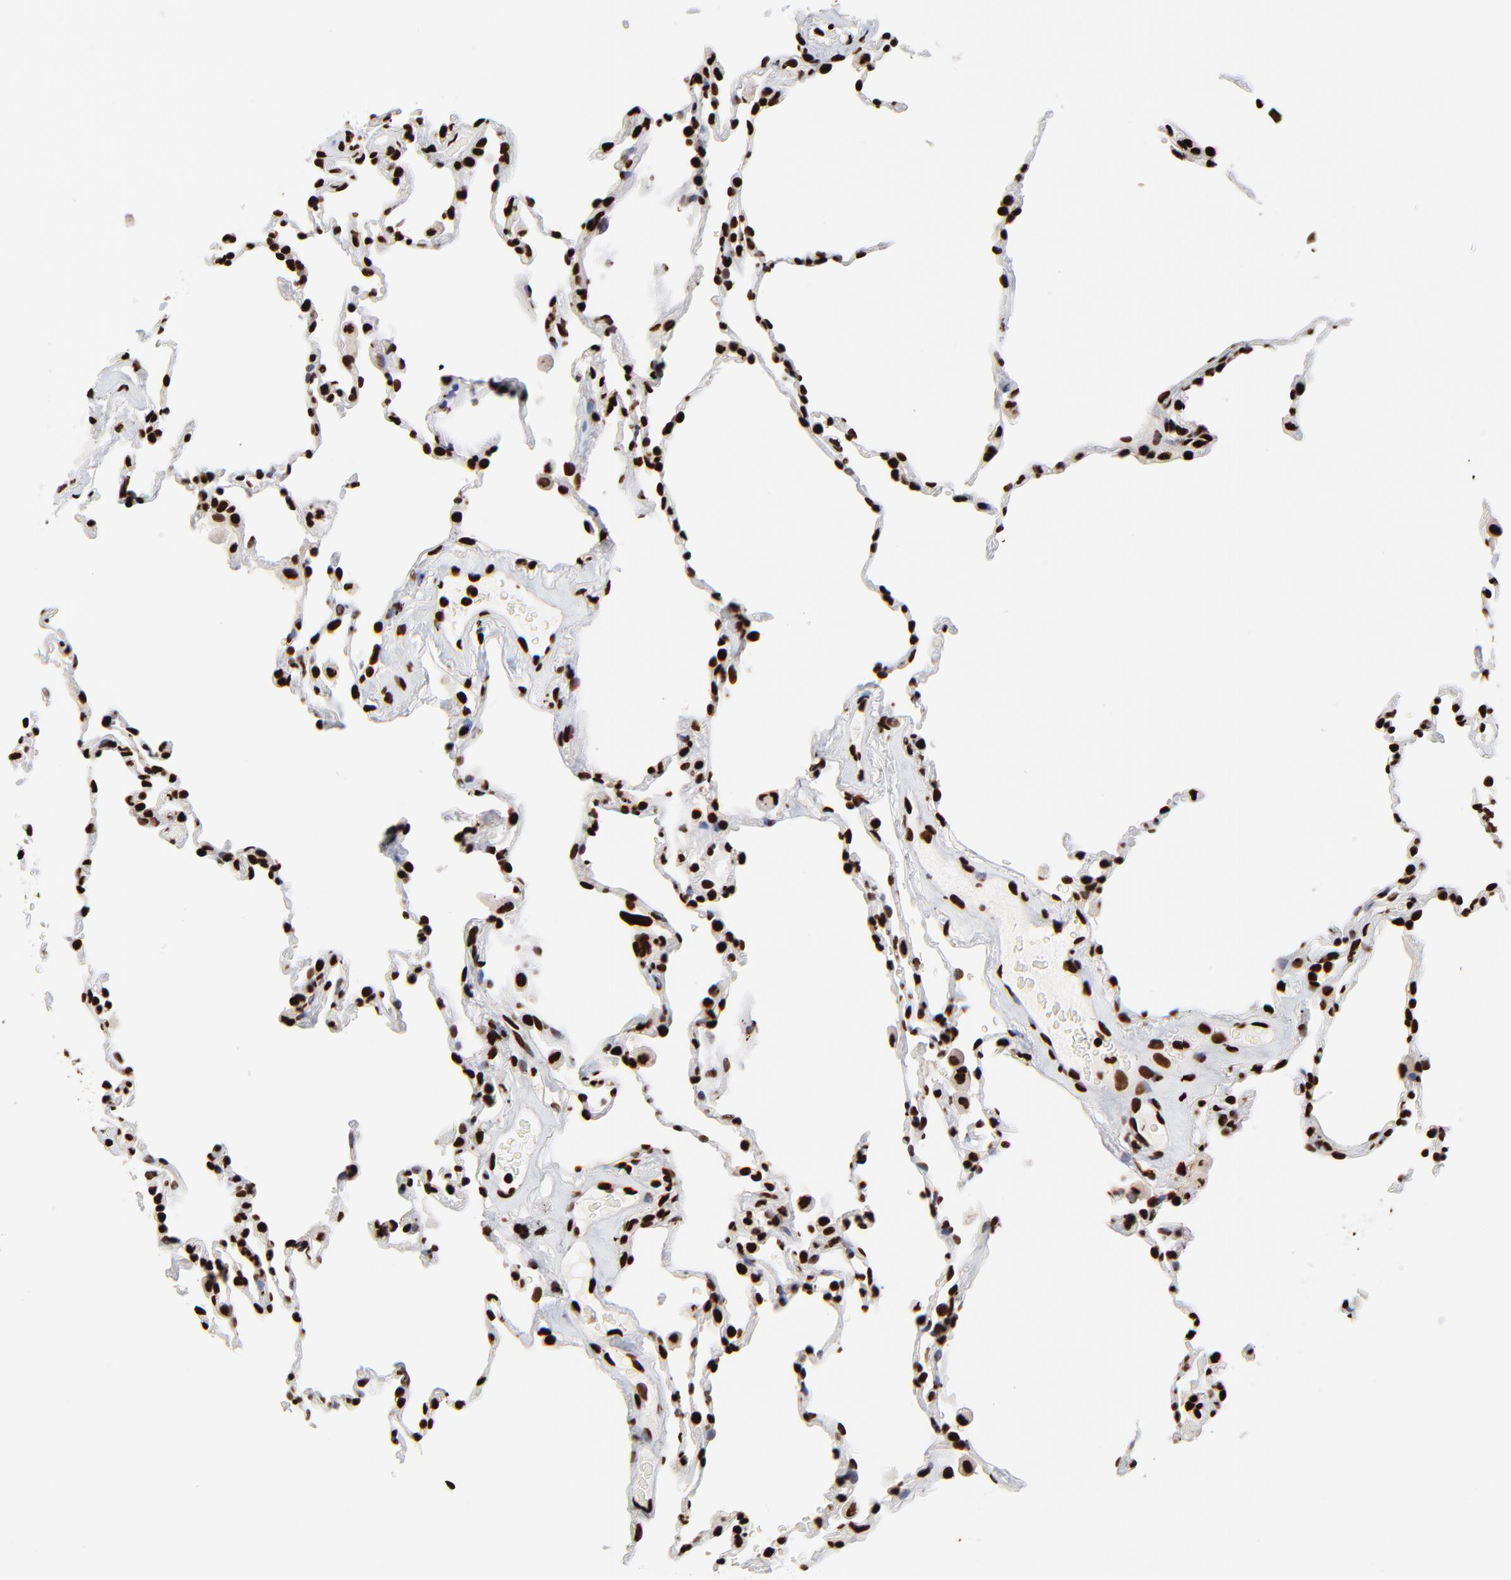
{"staining": {"intensity": "strong", "quantity": ">75%", "location": "nuclear"}, "tissue": "lung", "cell_type": "Alveolar cells", "image_type": "normal", "snomed": [{"axis": "morphology", "description": "Normal tissue, NOS"}, {"axis": "morphology", "description": "Soft tissue tumor metastatic"}, {"axis": "topography", "description": "Lung"}], "caption": "Strong nuclear expression is identified in approximately >75% of alveolar cells in benign lung. The staining was performed using DAB, with brown indicating positive protein expression. Nuclei are stained blue with hematoxylin.", "gene": "ZNF544", "patient": {"sex": "male", "age": 59}}